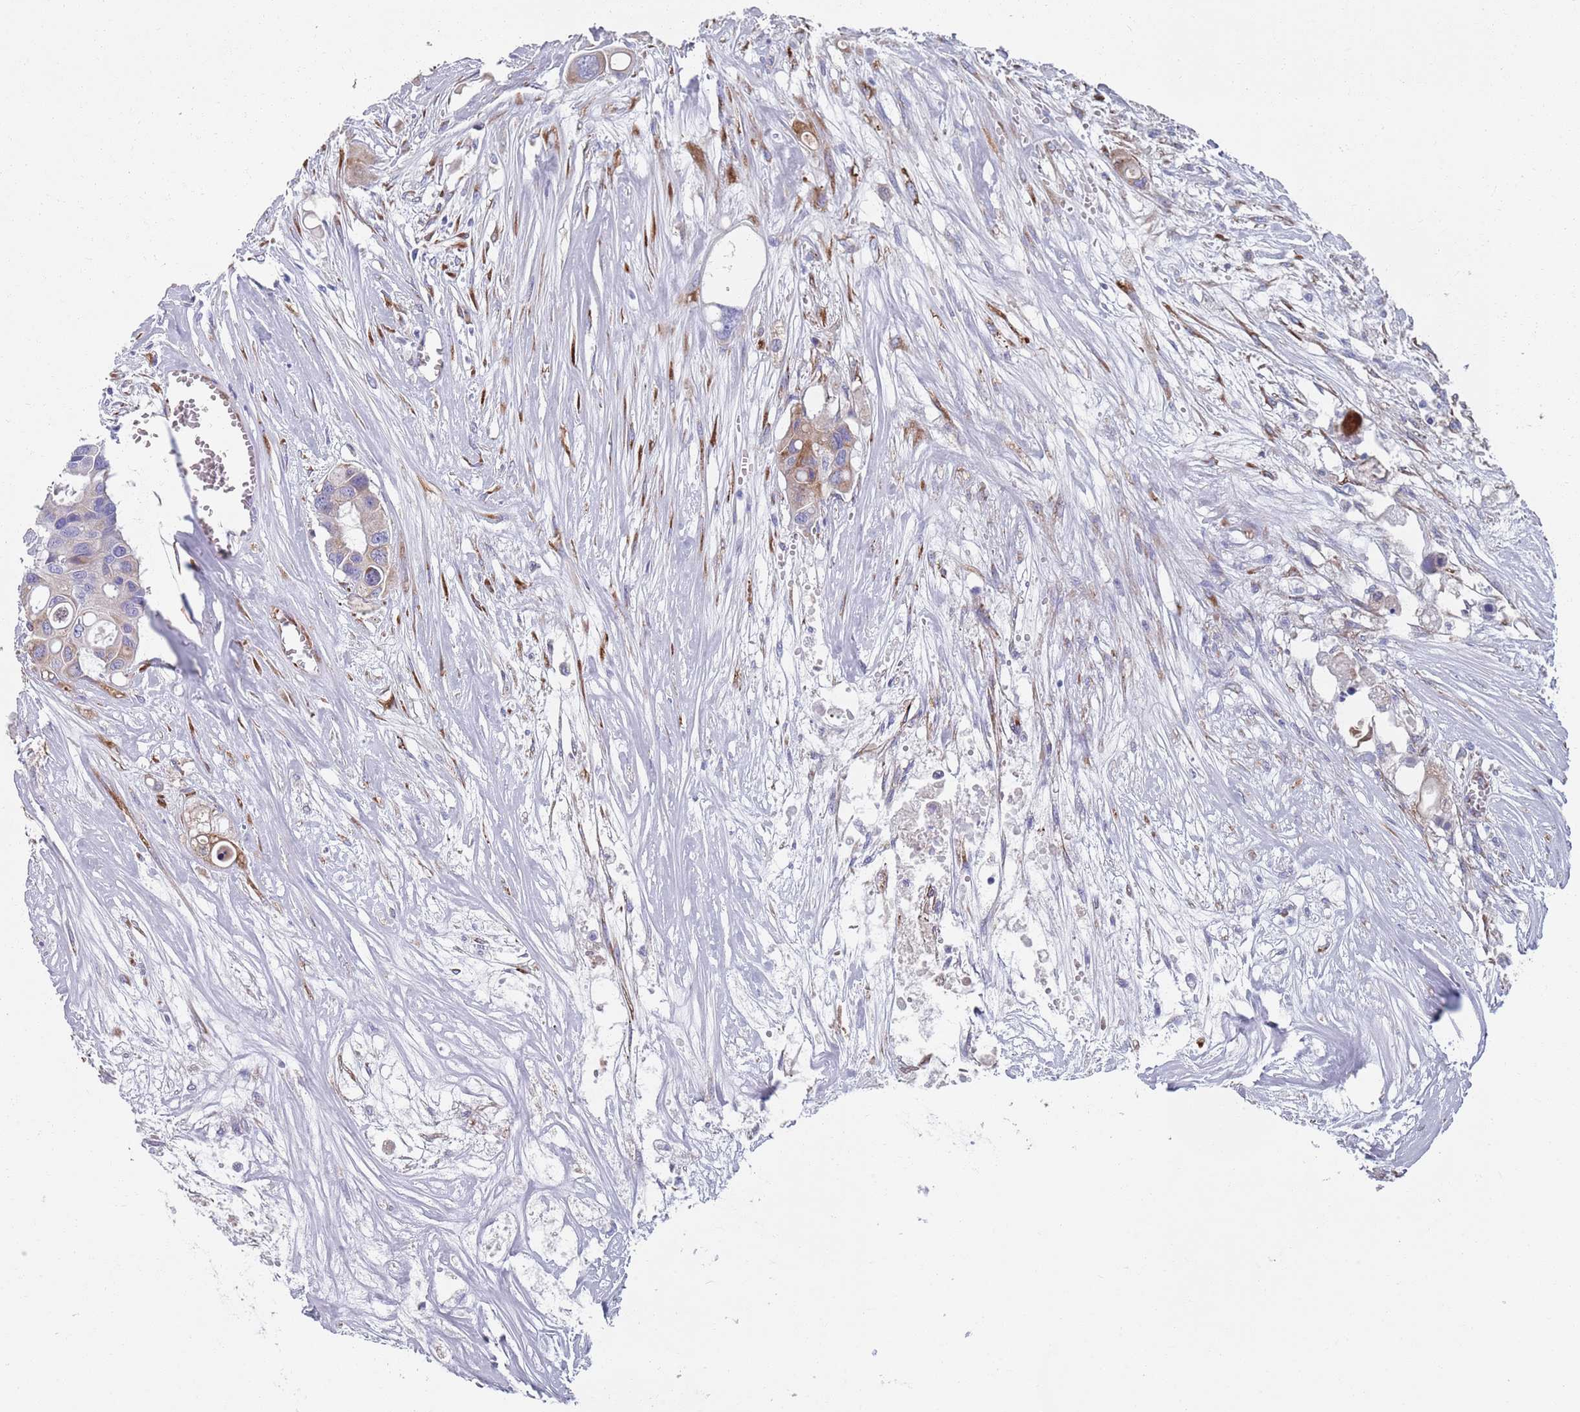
{"staining": {"intensity": "moderate", "quantity": "25%-75%", "location": "cytoplasmic/membranous"}, "tissue": "colorectal cancer", "cell_type": "Tumor cells", "image_type": "cancer", "snomed": [{"axis": "morphology", "description": "Adenocarcinoma, NOS"}, {"axis": "topography", "description": "Colon"}], "caption": "The image shows a brown stain indicating the presence of a protein in the cytoplasmic/membranous of tumor cells in colorectal cancer. Immunohistochemistry stains the protein in brown and the nuclei are stained blue.", "gene": "PLOD1", "patient": {"sex": "male", "age": 77}}